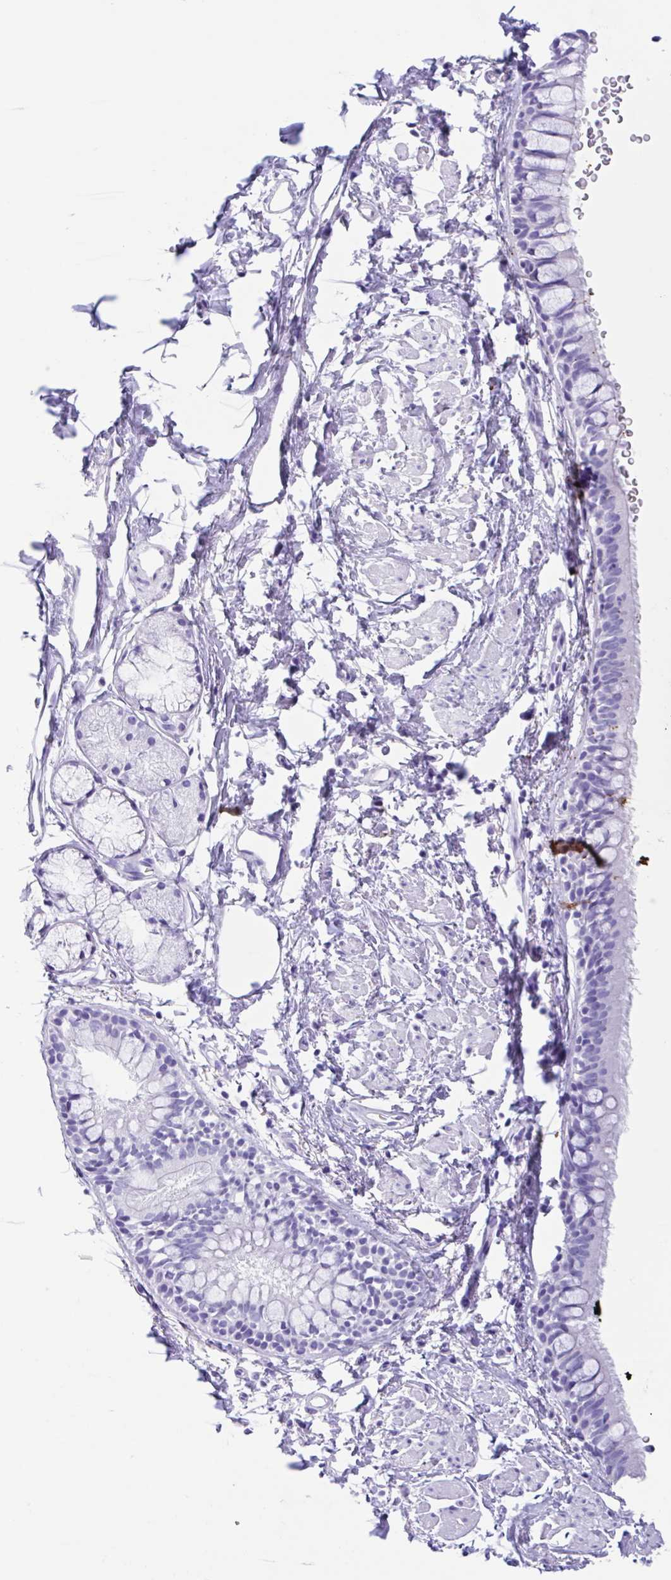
{"staining": {"intensity": "negative", "quantity": "none", "location": "none"}, "tissue": "bronchus", "cell_type": "Respiratory epithelial cells", "image_type": "normal", "snomed": [{"axis": "morphology", "description": "Normal tissue, NOS"}, {"axis": "topography", "description": "Lymph node"}, {"axis": "topography", "description": "Cartilage tissue"}, {"axis": "topography", "description": "Bronchus"}], "caption": "Immunohistochemistry image of unremarkable bronchus: human bronchus stained with DAB (3,3'-diaminobenzidine) displays no significant protein positivity in respiratory epithelial cells. (Brightfield microscopy of DAB (3,3'-diaminobenzidine) immunohistochemistry at high magnification).", "gene": "CPA1", "patient": {"sex": "female", "age": 70}}